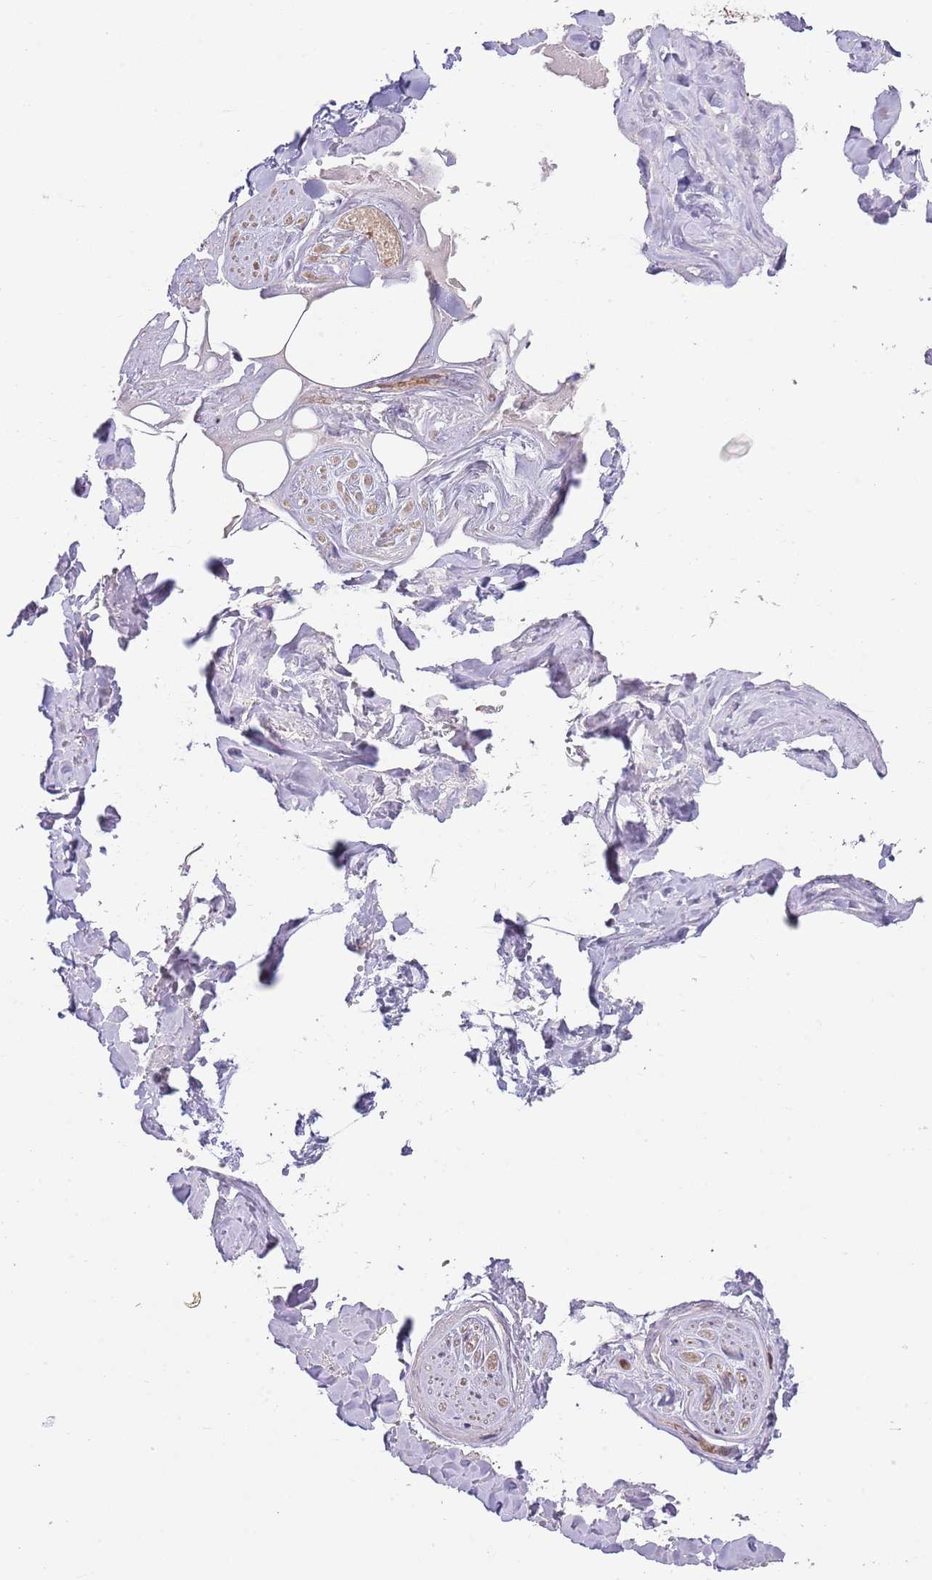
{"staining": {"intensity": "weak", "quantity": "25%-75%", "location": "cytoplasmic/membranous"}, "tissue": "adipose tissue", "cell_type": "Adipocytes", "image_type": "normal", "snomed": [{"axis": "morphology", "description": "Normal tissue, NOS"}, {"axis": "topography", "description": "Salivary gland"}, {"axis": "topography", "description": "Peripheral nerve tissue"}], "caption": "Adipose tissue stained with DAB (3,3'-diaminobenzidine) IHC displays low levels of weak cytoplasmic/membranous positivity in approximately 25%-75% of adipocytes.", "gene": "RNF19B", "patient": {"sex": "male", "age": 38}}